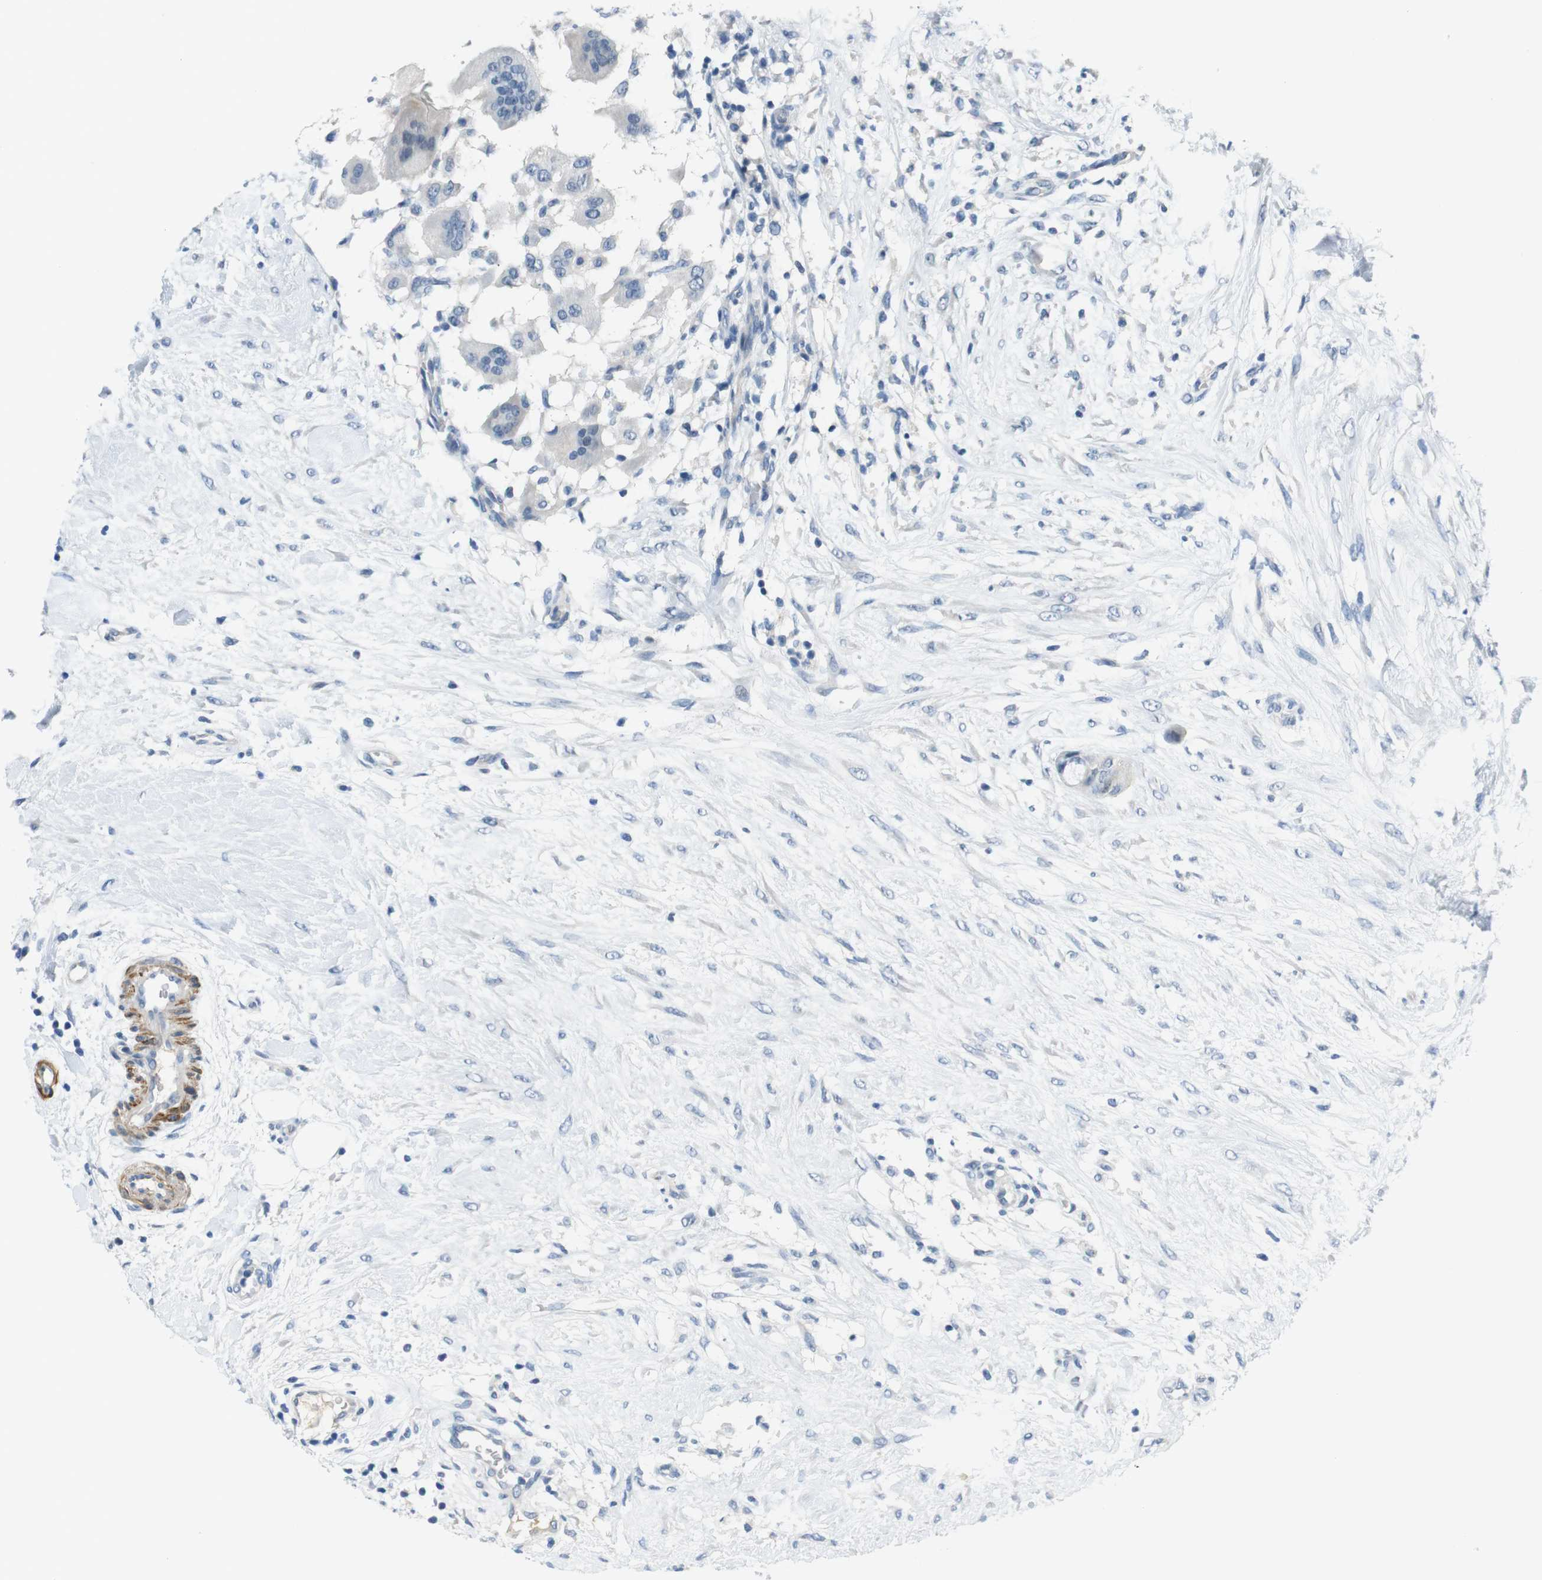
{"staining": {"intensity": "negative", "quantity": "none", "location": "none"}, "tissue": "breast cancer", "cell_type": "Tumor cells", "image_type": "cancer", "snomed": [{"axis": "morphology", "description": "Duct carcinoma"}, {"axis": "topography", "description": "Breast"}], "caption": "Tumor cells show no significant protein staining in breast cancer.", "gene": "HRH2", "patient": {"sex": "female", "age": 40}}